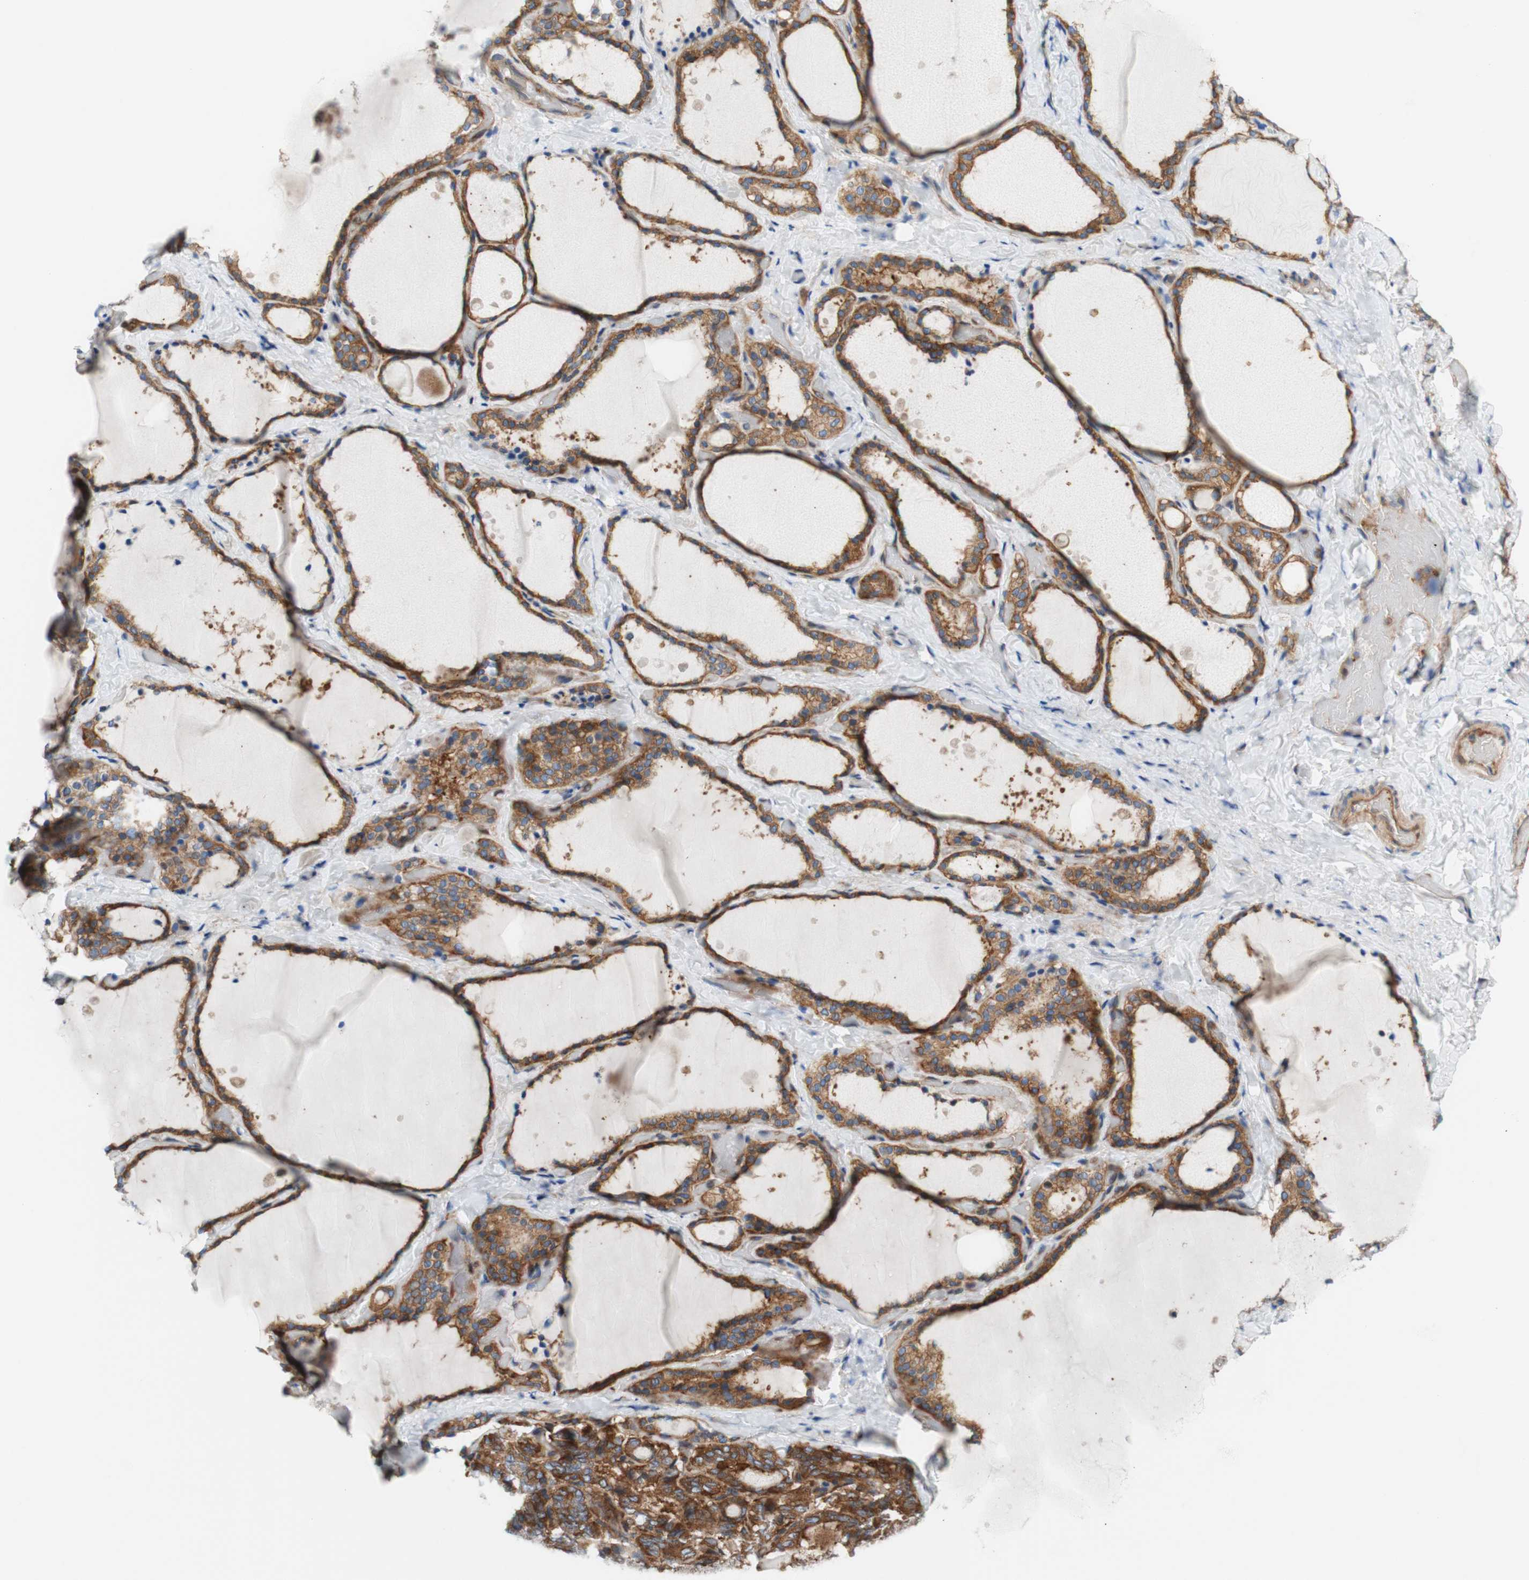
{"staining": {"intensity": "strong", "quantity": ">75%", "location": "cytoplasmic/membranous"}, "tissue": "thyroid gland", "cell_type": "Glandular cells", "image_type": "normal", "snomed": [{"axis": "morphology", "description": "Normal tissue, NOS"}, {"axis": "topography", "description": "Thyroid gland"}], "caption": "High-magnification brightfield microscopy of normal thyroid gland stained with DAB (brown) and counterstained with hematoxylin (blue). glandular cells exhibit strong cytoplasmic/membranous positivity is identified in about>75% of cells. (brown staining indicates protein expression, while blue staining denotes nuclei).", "gene": "STOM", "patient": {"sex": "female", "age": 44}}